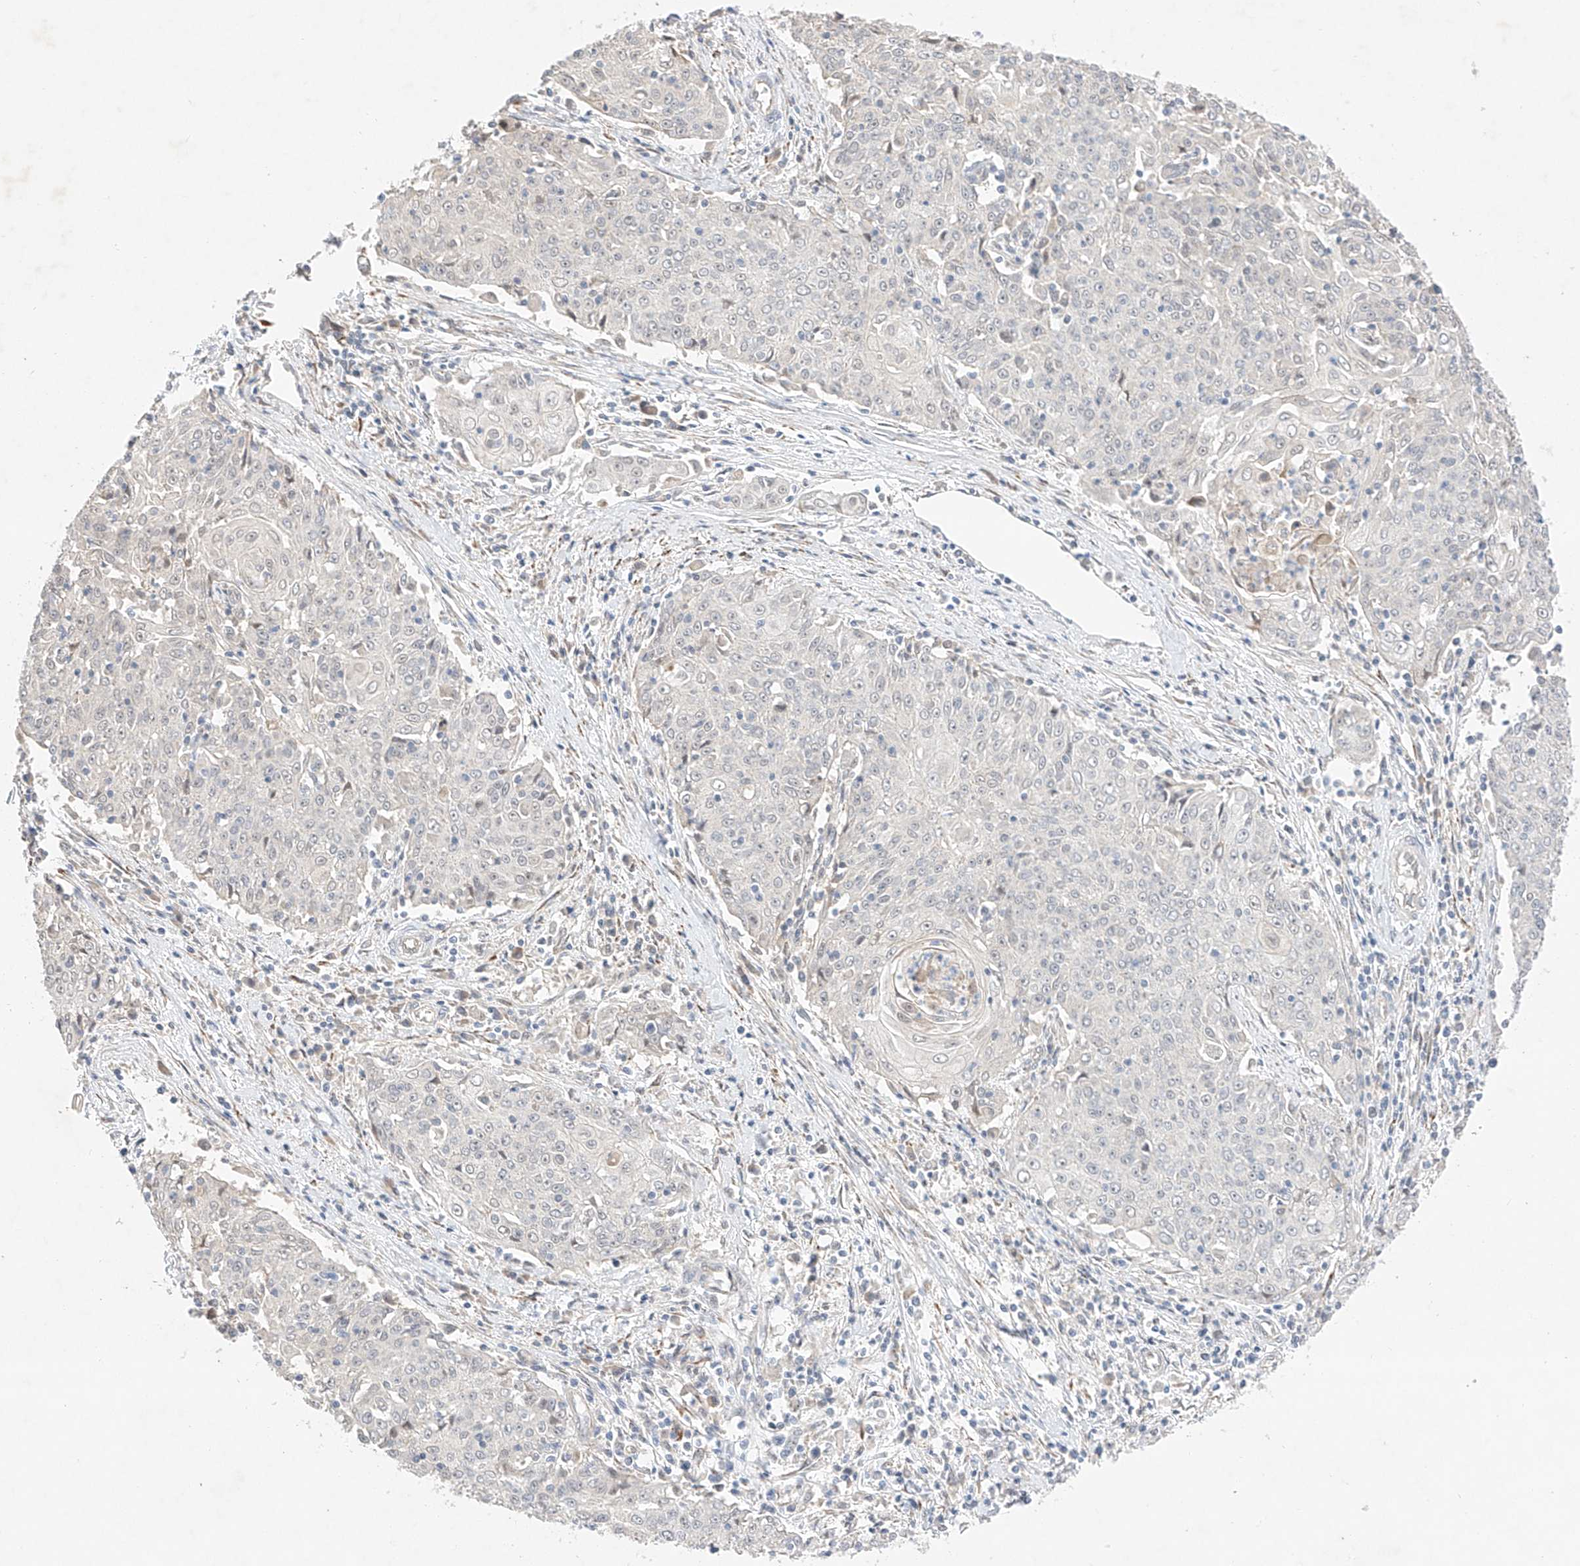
{"staining": {"intensity": "negative", "quantity": "none", "location": "none"}, "tissue": "cervical cancer", "cell_type": "Tumor cells", "image_type": "cancer", "snomed": [{"axis": "morphology", "description": "Squamous cell carcinoma, NOS"}, {"axis": "topography", "description": "Cervix"}], "caption": "Squamous cell carcinoma (cervical) stained for a protein using IHC displays no expression tumor cells.", "gene": "IL22RA2", "patient": {"sex": "female", "age": 48}}